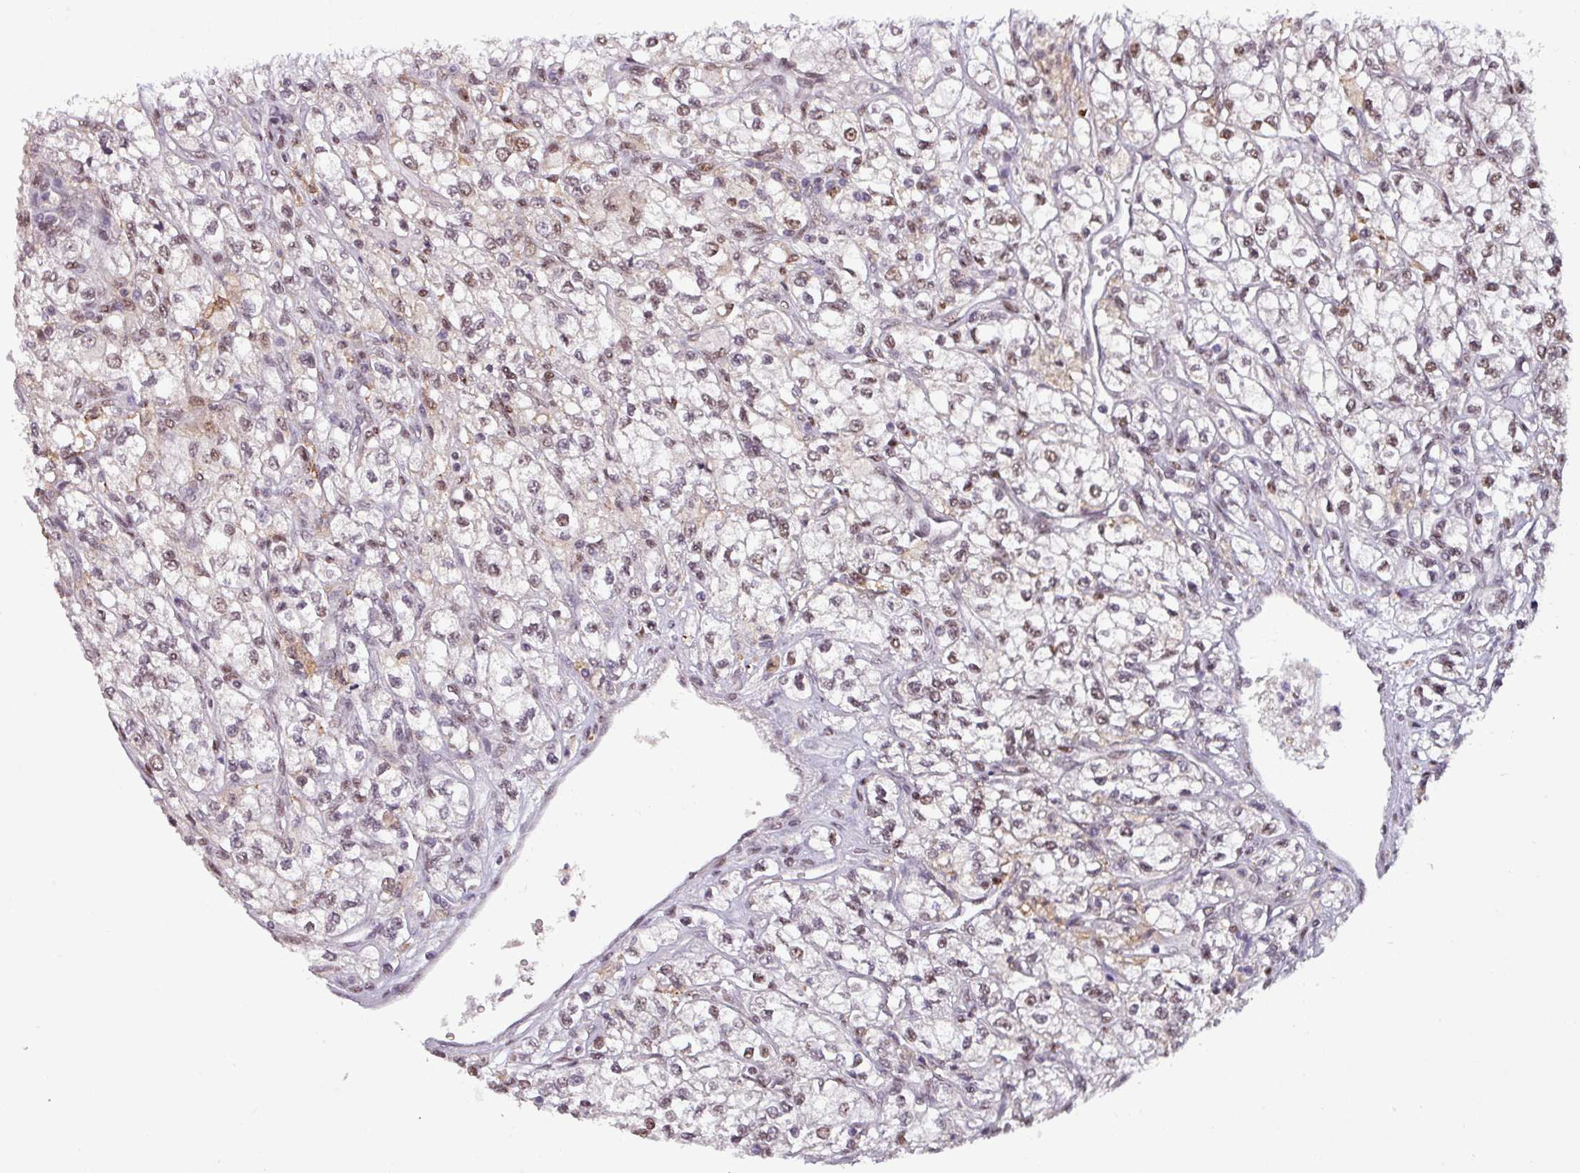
{"staining": {"intensity": "moderate", "quantity": "25%-75%", "location": "nuclear"}, "tissue": "renal cancer", "cell_type": "Tumor cells", "image_type": "cancer", "snomed": [{"axis": "morphology", "description": "Adenocarcinoma, NOS"}, {"axis": "topography", "description": "Kidney"}], "caption": "A brown stain labels moderate nuclear staining of a protein in human renal cancer (adenocarcinoma) tumor cells.", "gene": "IRF2BPL", "patient": {"sex": "male", "age": 80}}